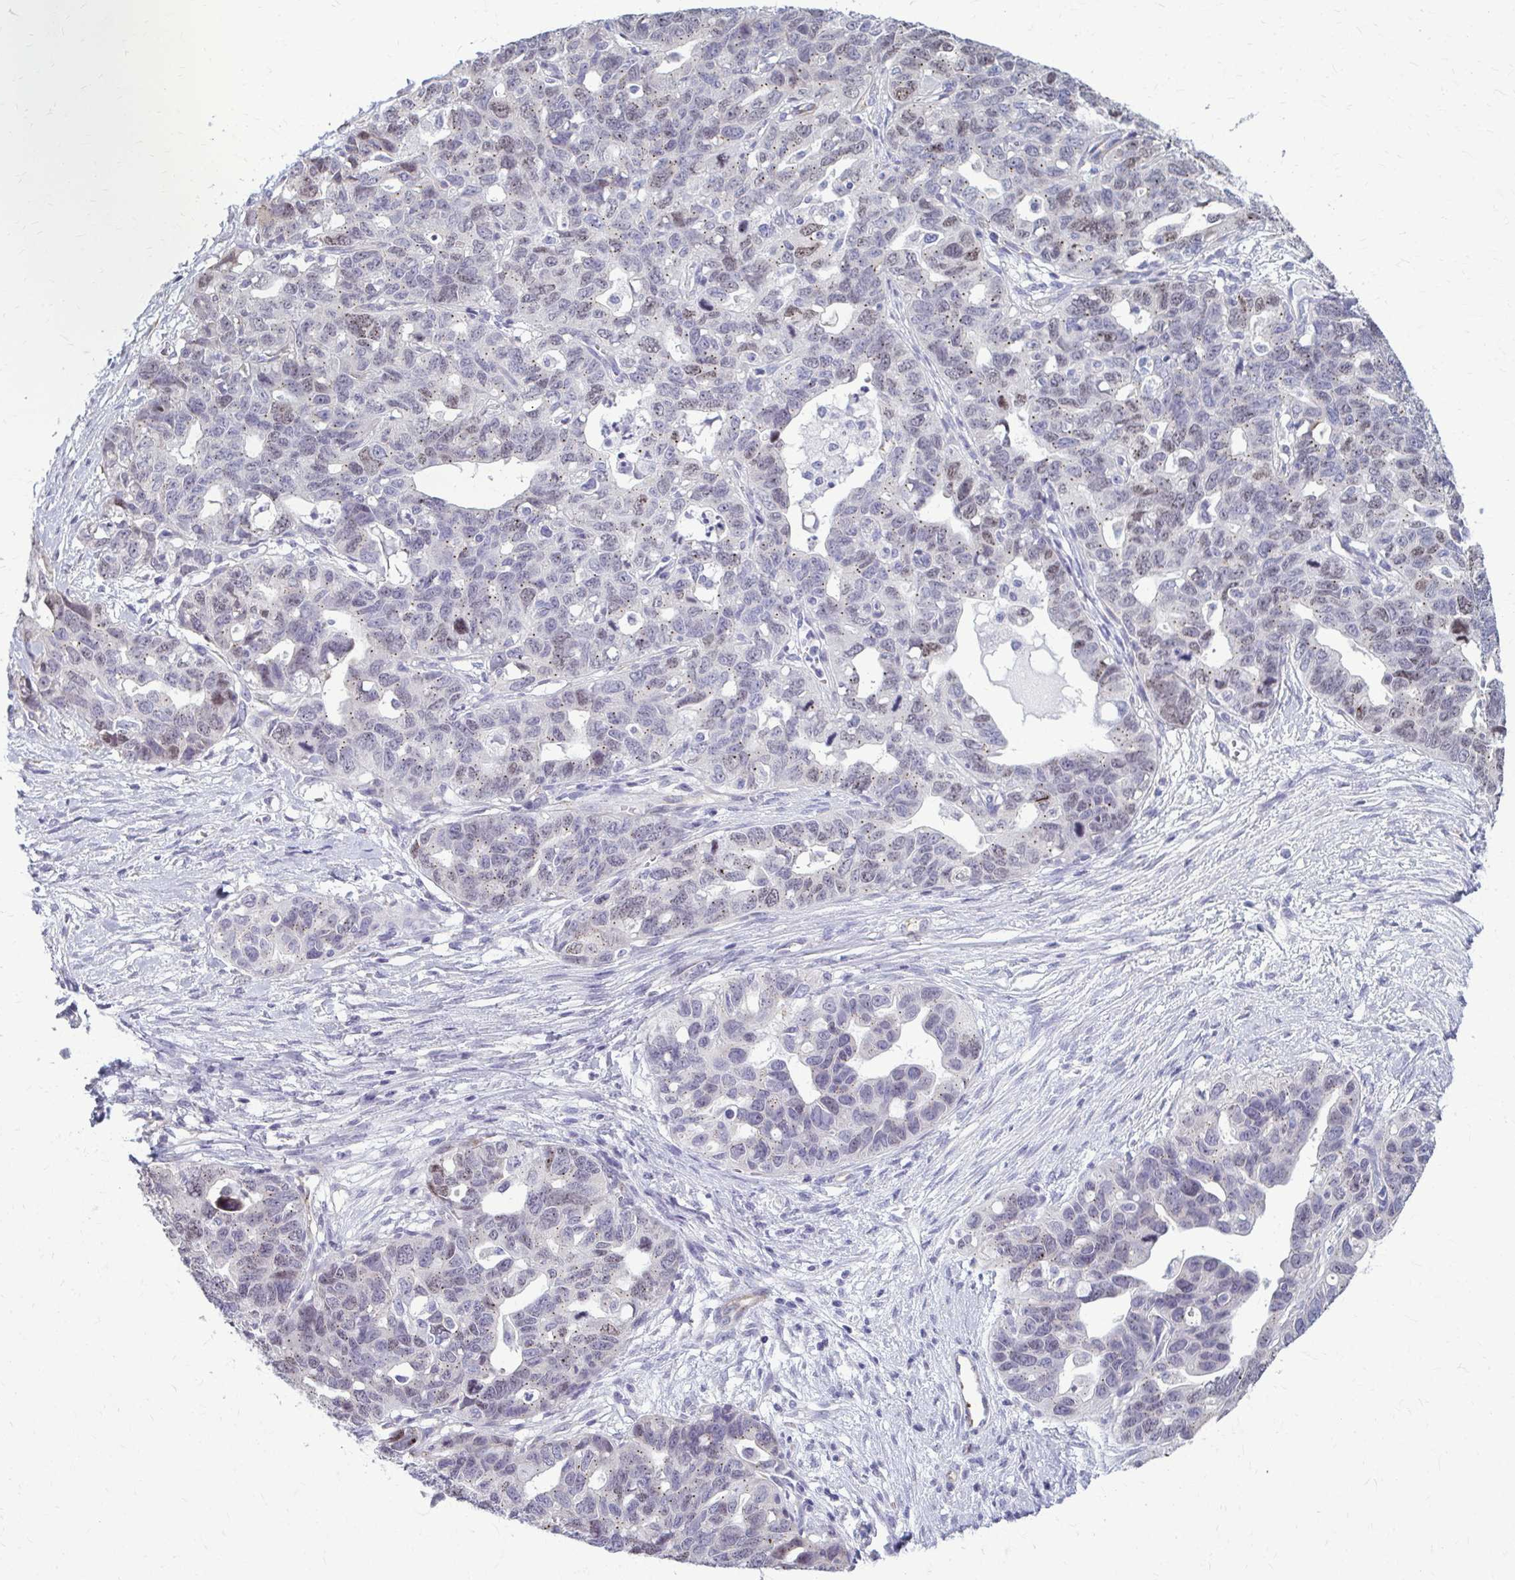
{"staining": {"intensity": "weak", "quantity": "<25%", "location": "nuclear"}, "tissue": "ovarian cancer", "cell_type": "Tumor cells", "image_type": "cancer", "snomed": [{"axis": "morphology", "description": "Cystadenocarcinoma, serous, NOS"}, {"axis": "topography", "description": "Ovary"}], "caption": "High magnification brightfield microscopy of ovarian serous cystadenocarcinoma stained with DAB (3,3'-diaminobenzidine) (brown) and counterstained with hematoxylin (blue): tumor cells show no significant staining.", "gene": "DEPP1", "patient": {"sex": "female", "age": 69}}